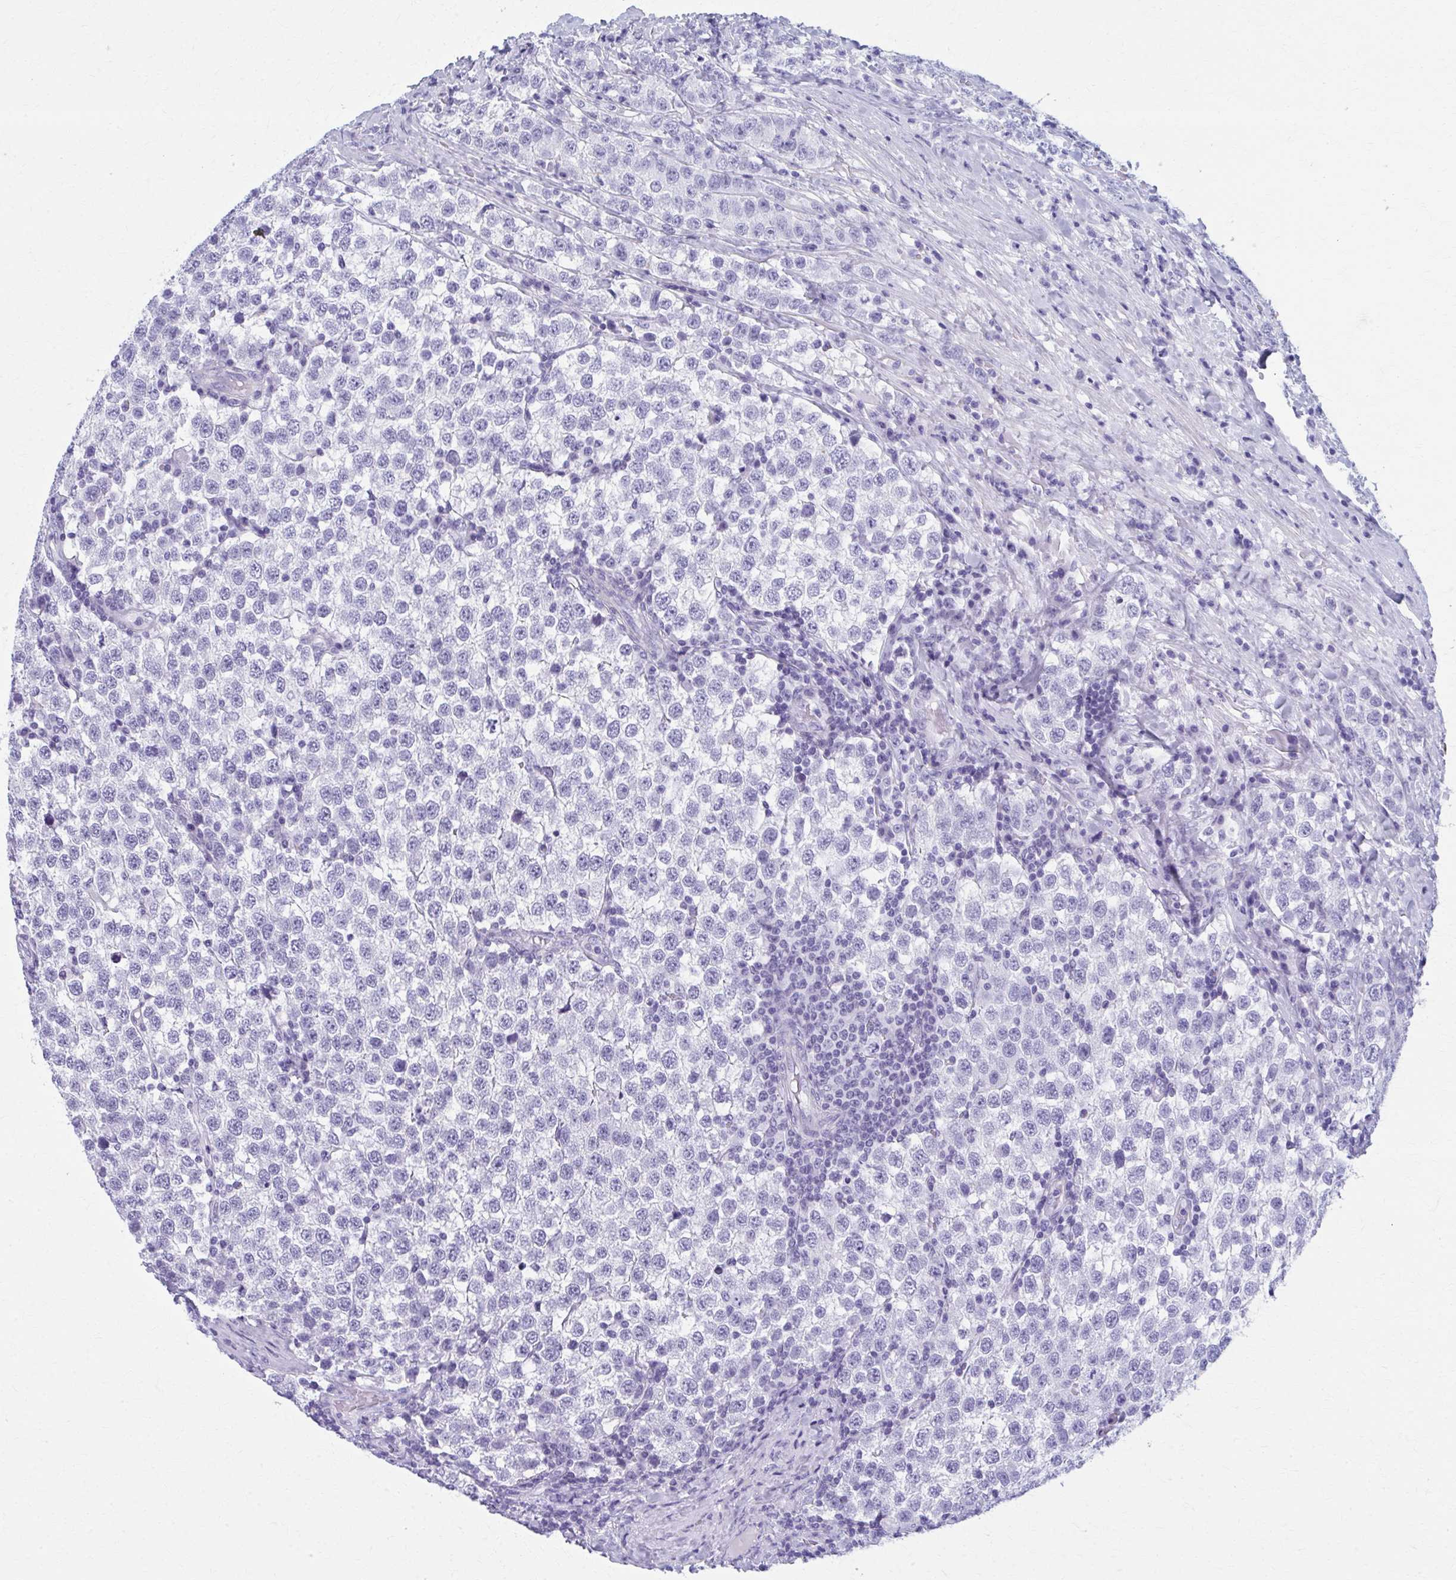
{"staining": {"intensity": "negative", "quantity": "none", "location": "none"}, "tissue": "testis cancer", "cell_type": "Tumor cells", "image_type": "cancer", "snomed": [{"axis": "morphology", "description": "Seminoma, NOS"}, {"axis": "topography", "description": "Testis"}], "caption": "An IHC micrograph of testis seminoma is shown. There is no staining in tumor cells of testis seminoma. (Stains: DAB immunohistochemistry with hematoxylin counter stain, Microscopy: brightfield microscopy at high magnification).", "gene": "MPLKIP", "patient": {"sex": "male", "age": 34}}